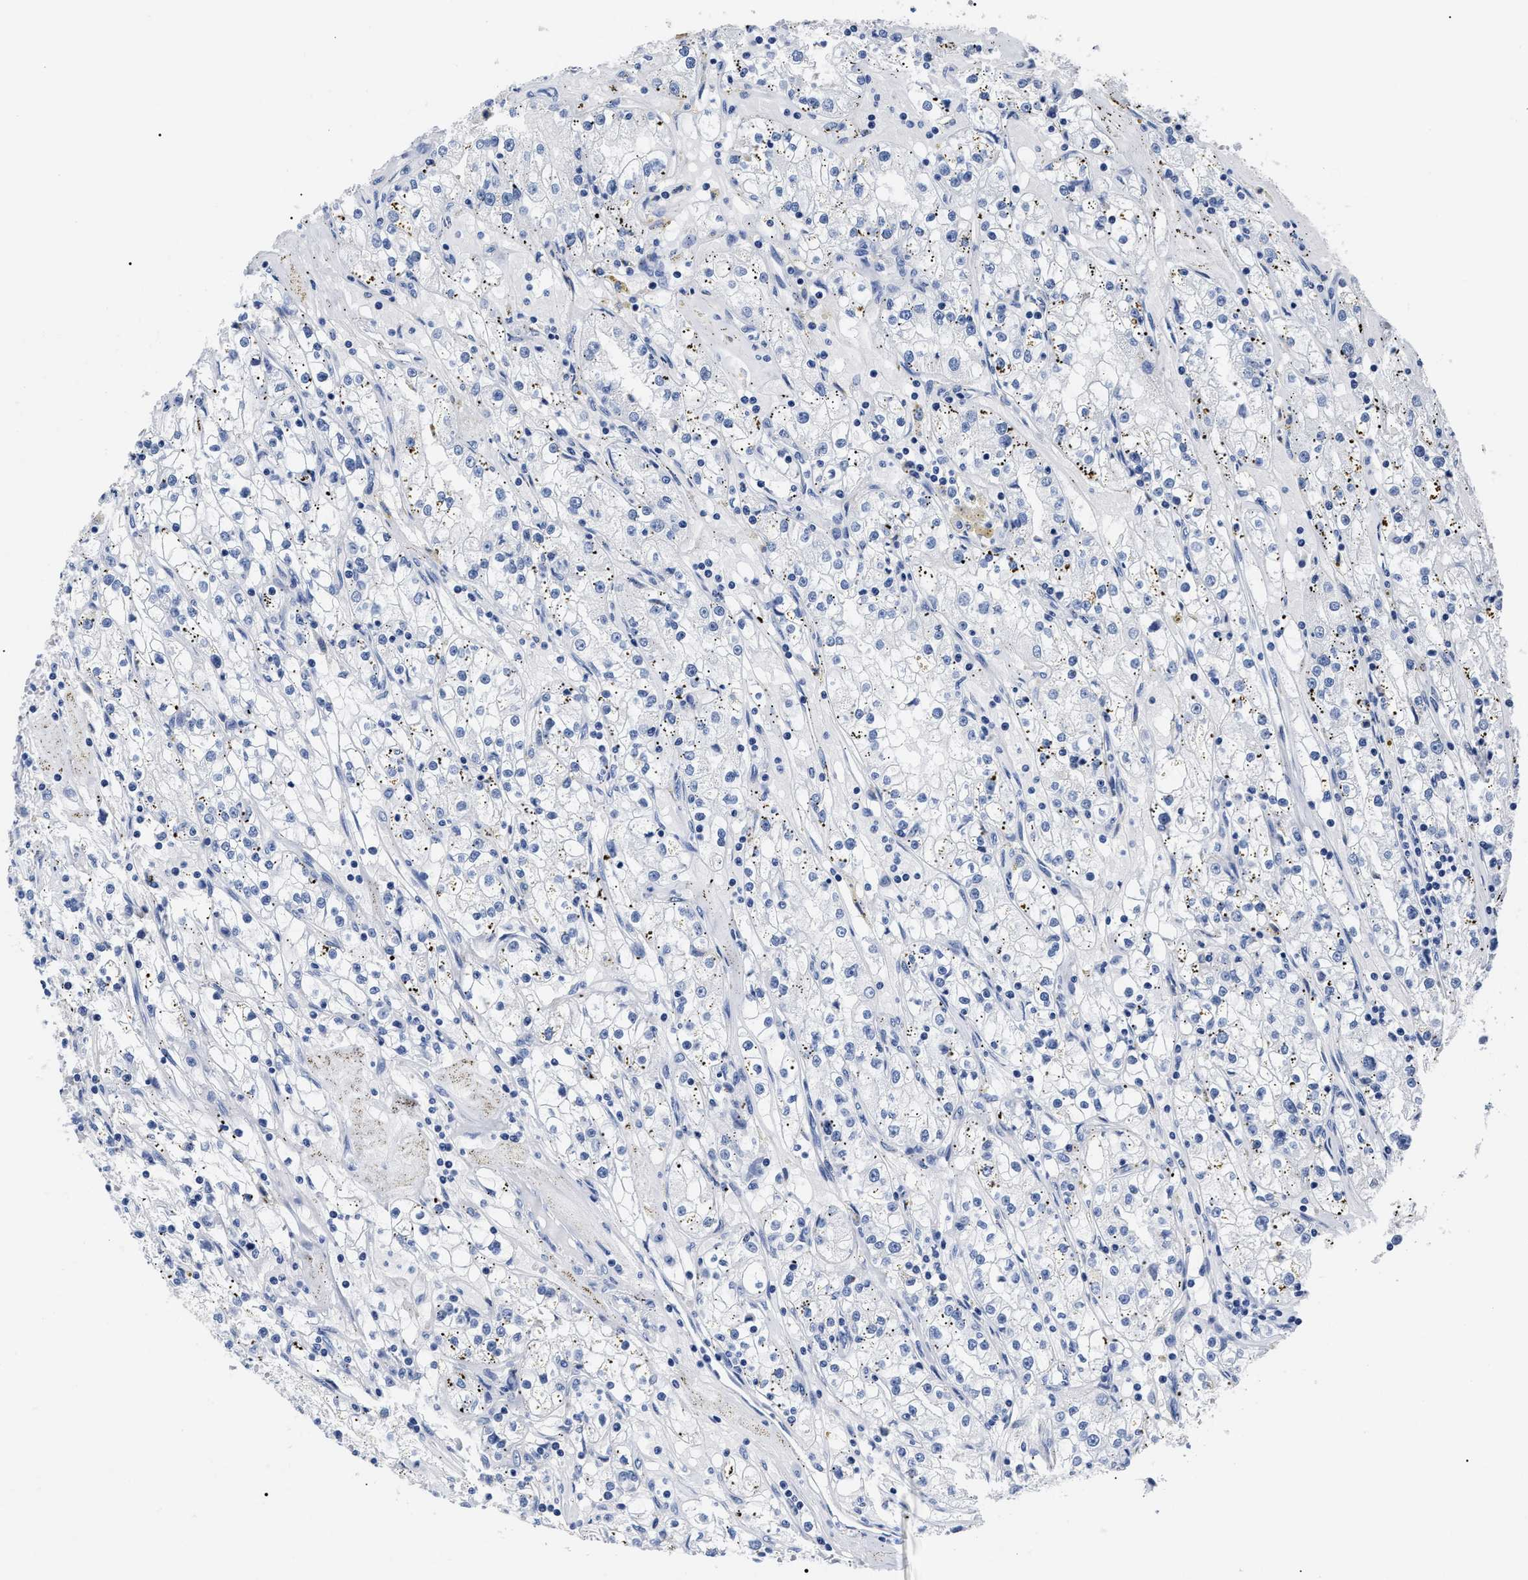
{"staining": {"intensity": "negative", "quantity": "none", "location": "none"}, "tissue": "renal cancer", "cell_type": "Tumor cells", "image_type": "cancer", "snomed": [{"axis": "morphology", "description": "Adenocarcinoma, NOS"}, {"axis": "topography", "description": "Kidney"}], "caption": "Immunohistochemical staining of human renal adenocarcinoma reveals no significant expression in tumor cells.", "gene": "ALPG", "patient": {"sex": "male", "age": 56}}